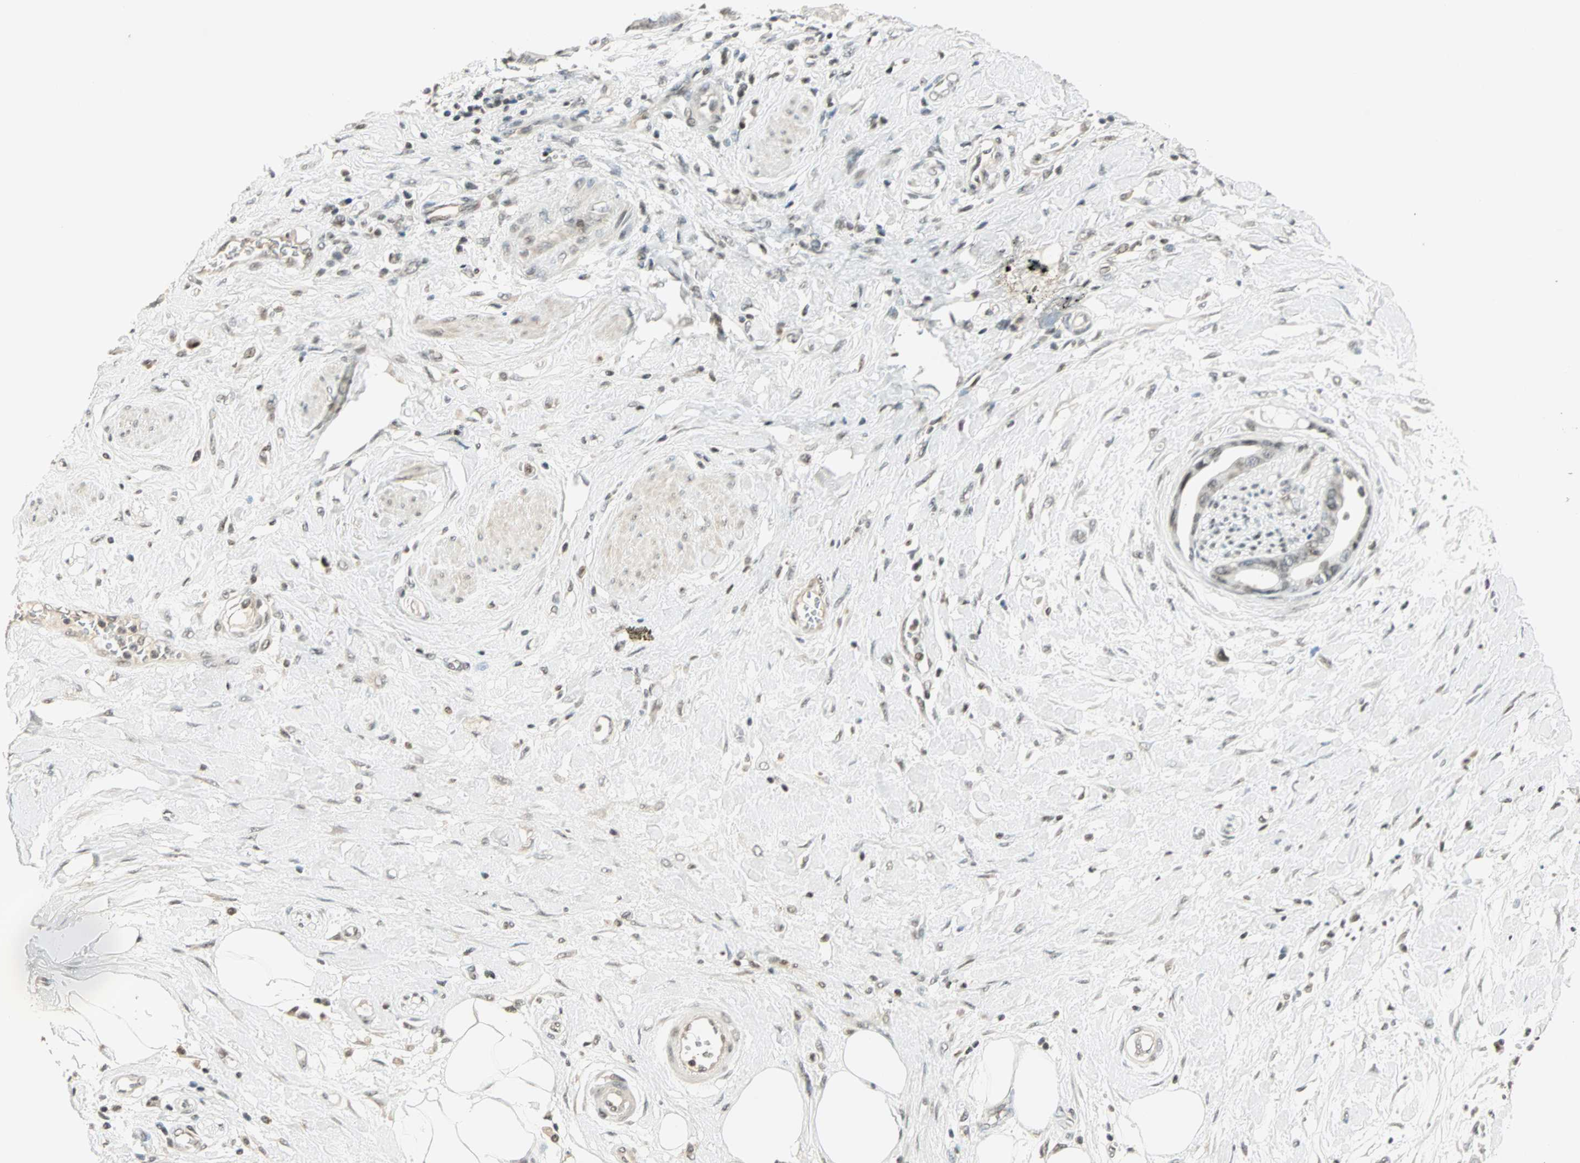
{"staining": {"intensity": "weak", "quantity": "<25%", "location": "nuclear"}, "tissue": "pancreatic cancer", "cell_type": "Tumor cells", "image_type": "cancer", "snomed": [{"axis": "morphology", "description": "Adenocarcinoma, NOS"}, {"axis": "morphology", "description": "Adenocarcinoma, metastatic, NOS"}, {"axis": "topography", "description": "Lymph node"}, {"axis": "topography", "description": "Pancreas"}, {"axis": "topography", "description": "Duodenum"}], "caption": "Immunohistochemistry image of pancreatic cancer stained for a protein (brown), which demonstrates no staining in tumor cells. (DAB (3,3'-diaminobenzidine) immunohistochemistry (IHC) with hematoxylin counter stain).", "gene": "SMAD3", "patient": {"sex": "female", "age": 64}}